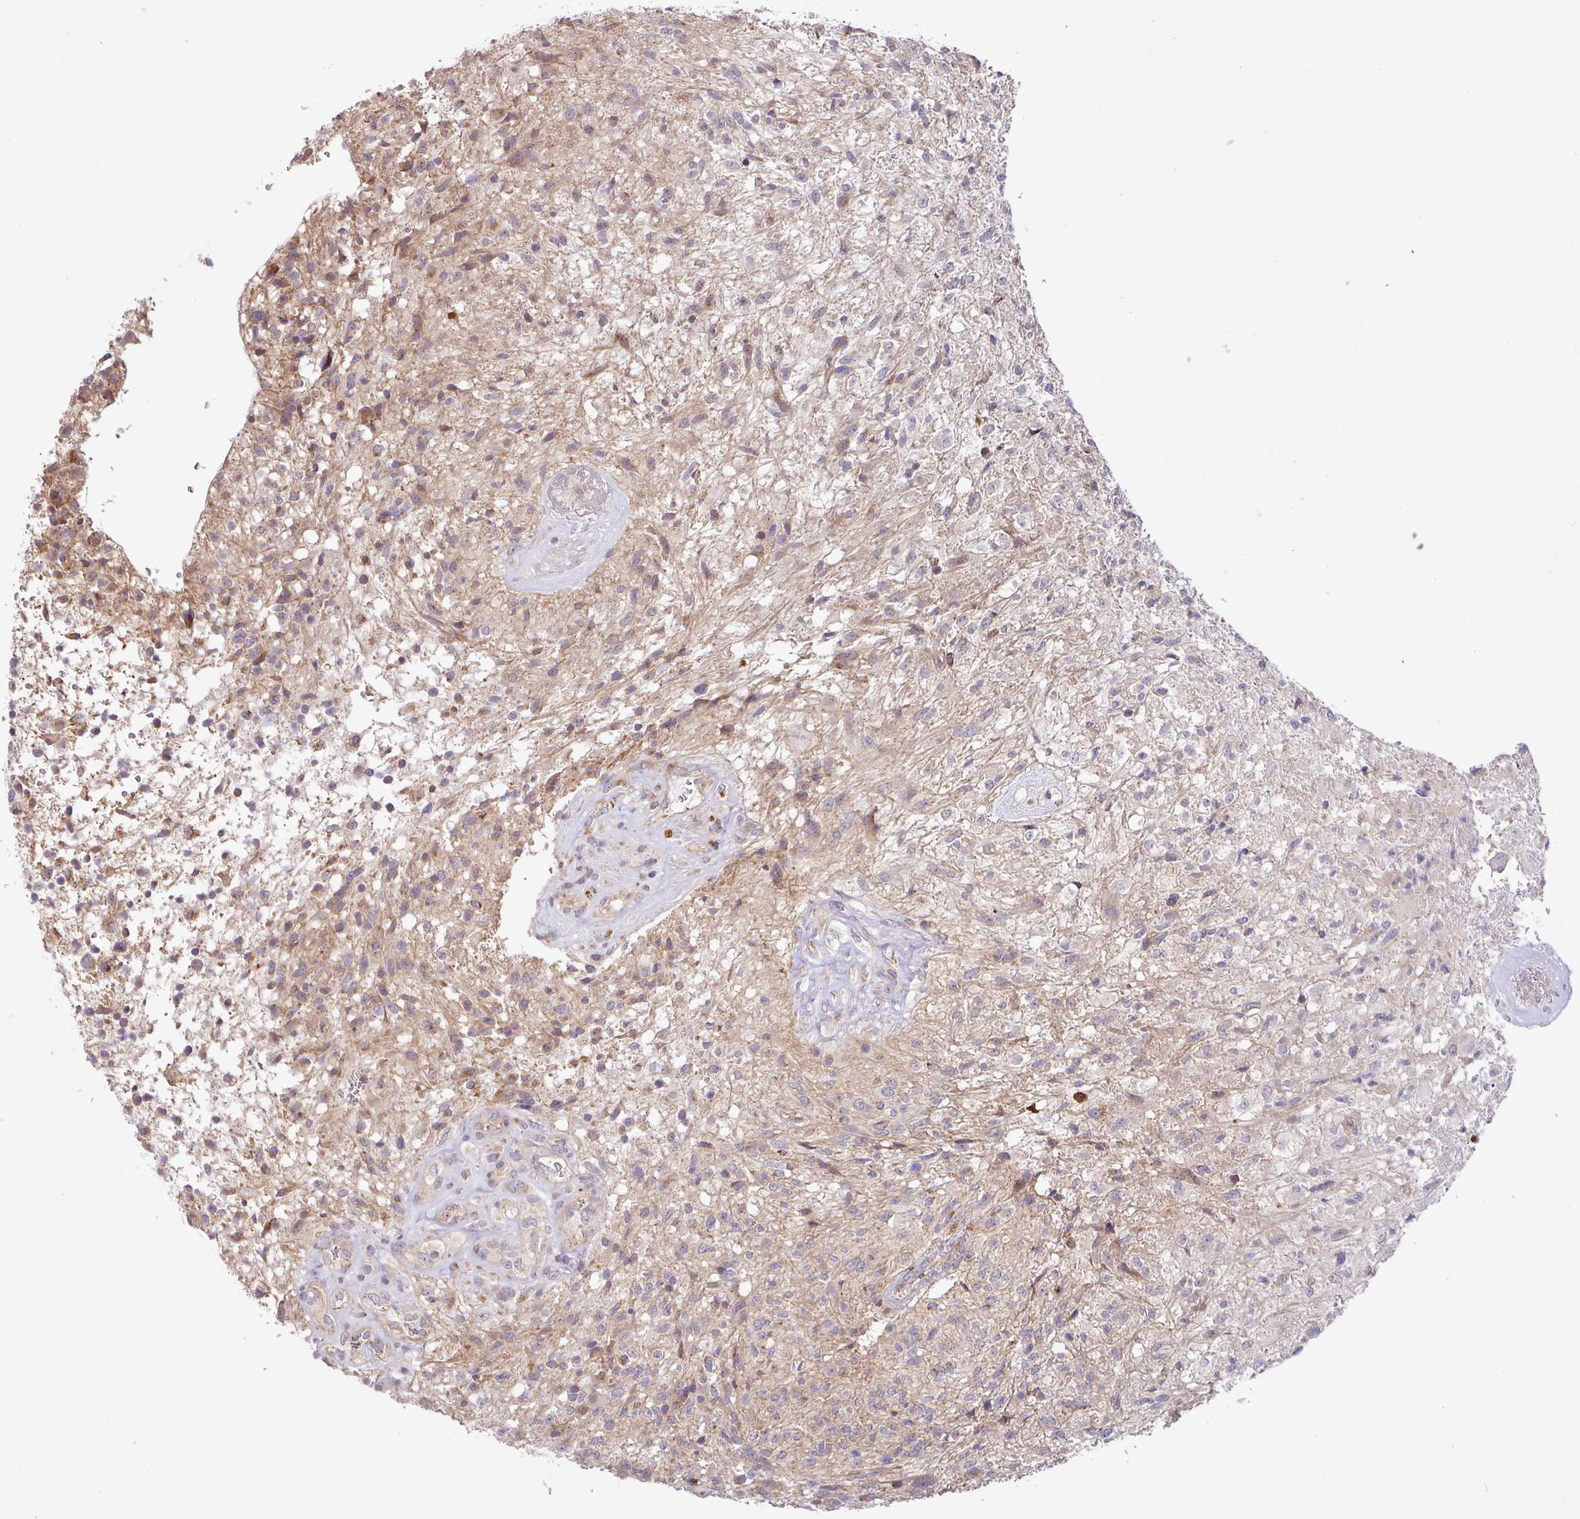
{"staining": {"intensity": "moderate", "quantity": "<25%", "location": "cytoplasmic/membranous"}, "tissue": "glioma", "cell_type": "Tumor cells", "image_type": "cancer", "snomed": [{"axis": "morphology", "description": "Glioma, malignant, High grade"}, {"axis": "topography", "description": "Brain"}], "caption": "Immunohistochemistry (IHC) of high-grade glioma (malignant) reveals low levels of moderate cytoplasmic/membranous staining in about <25% of tumor cells.", "gene": "TIMMDC1", "patient": {"sex": "male", "age": 56}}